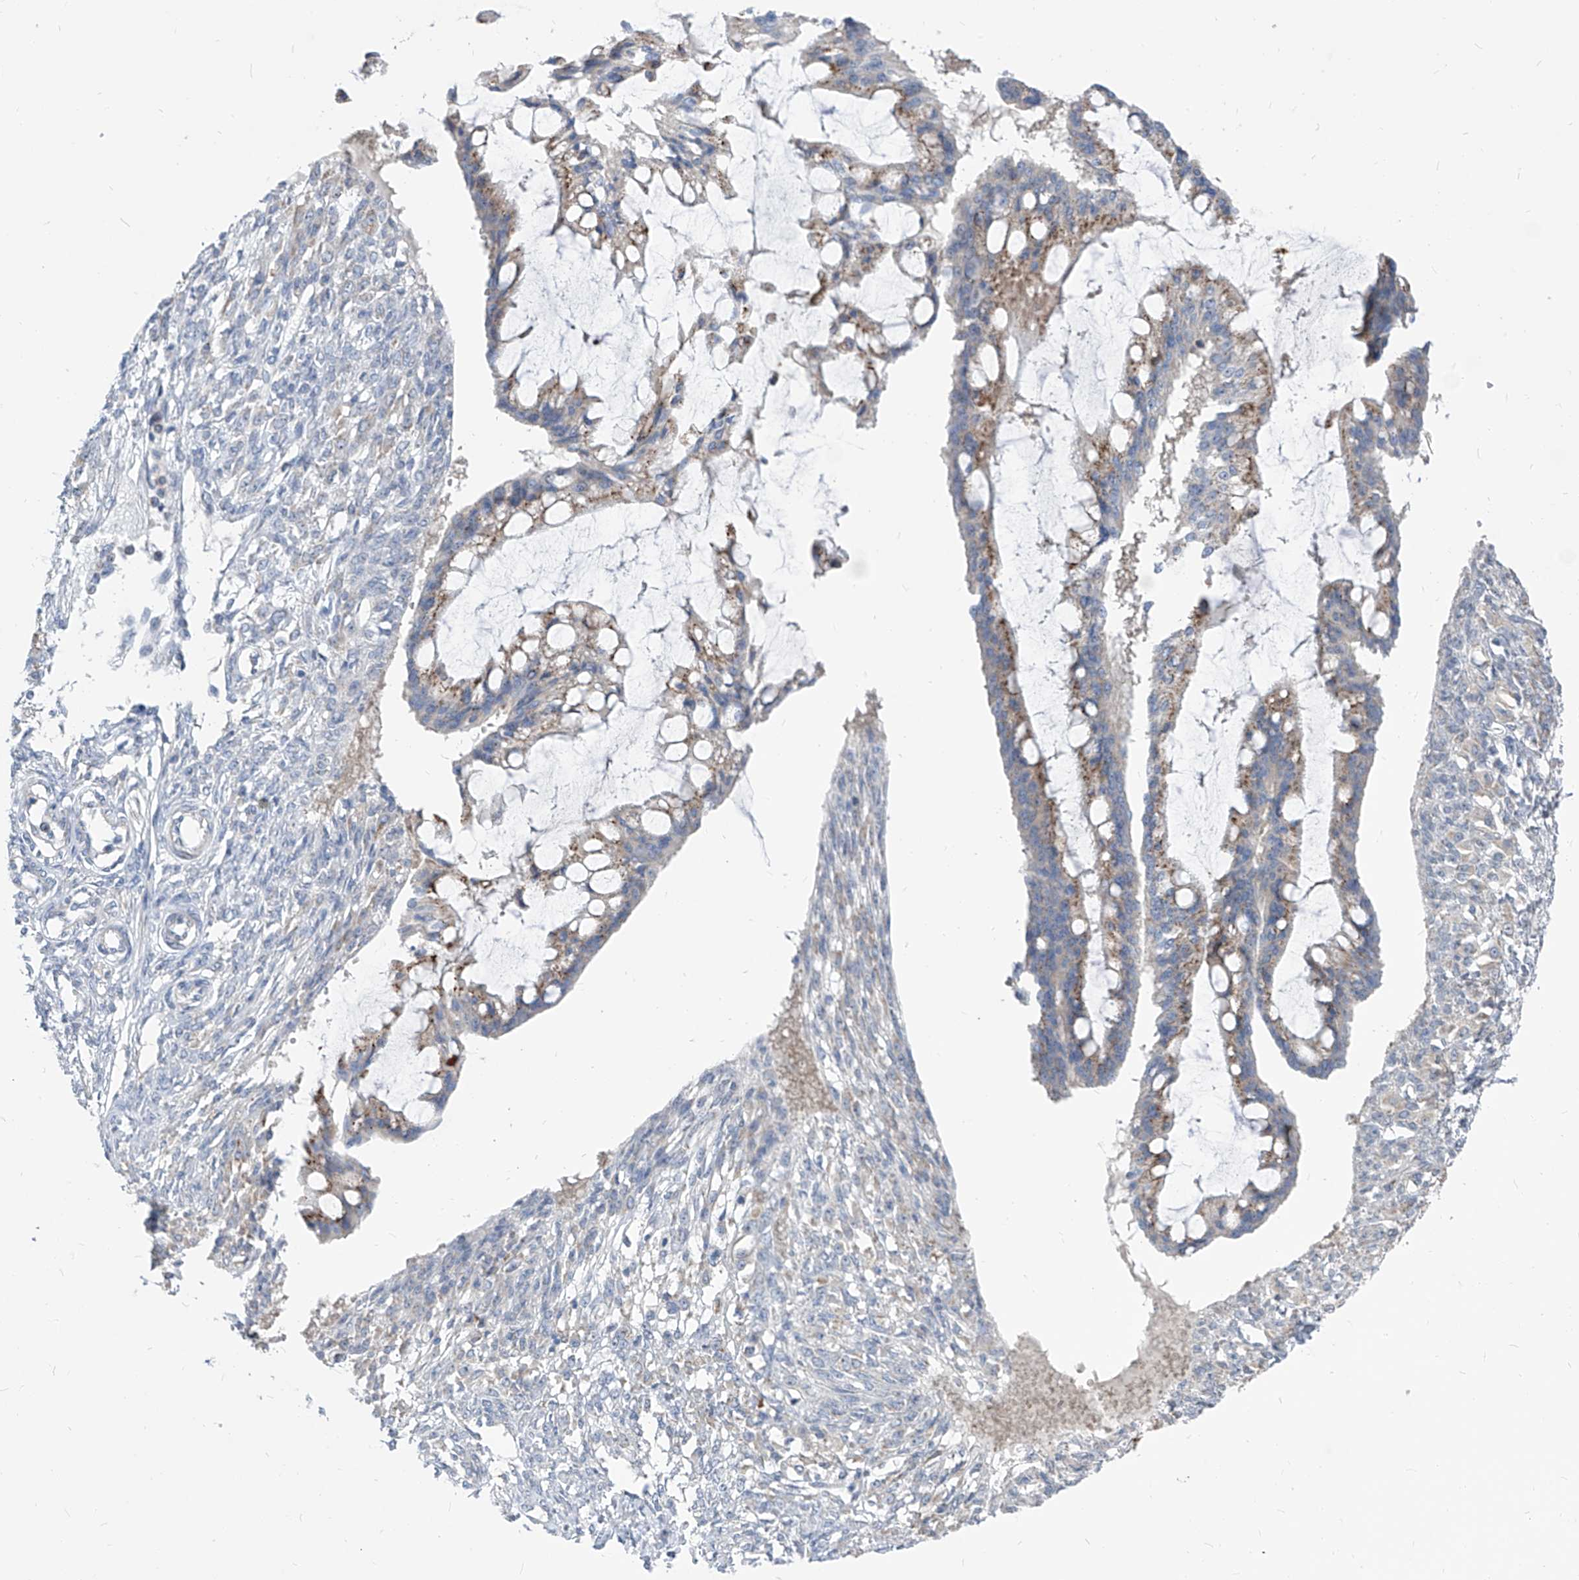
{"staining": {"intensity": "weak", "quantity": "25%-75%", "location": "cytoplasmic/membranous"}, "tissue": "ovarian cancer", "cell_type": "Tumor cells", "image_type": "cancer", "snomed": [{"axis": "morphology", "description": "Cystadenocarcinoma, mucinous, NOS"}, {"axis": "topography", "description": "Ovary"}], "caption": "An image showing weak cytoplasmic/membranous positivity in about 25%-75% of tumor cells in ovarian mucinous cystadenocarcinoma, as visualized by brown immunohistochemical staining.", "gene": "AGPS", "patient": {"sex": "female", "age": 73}}